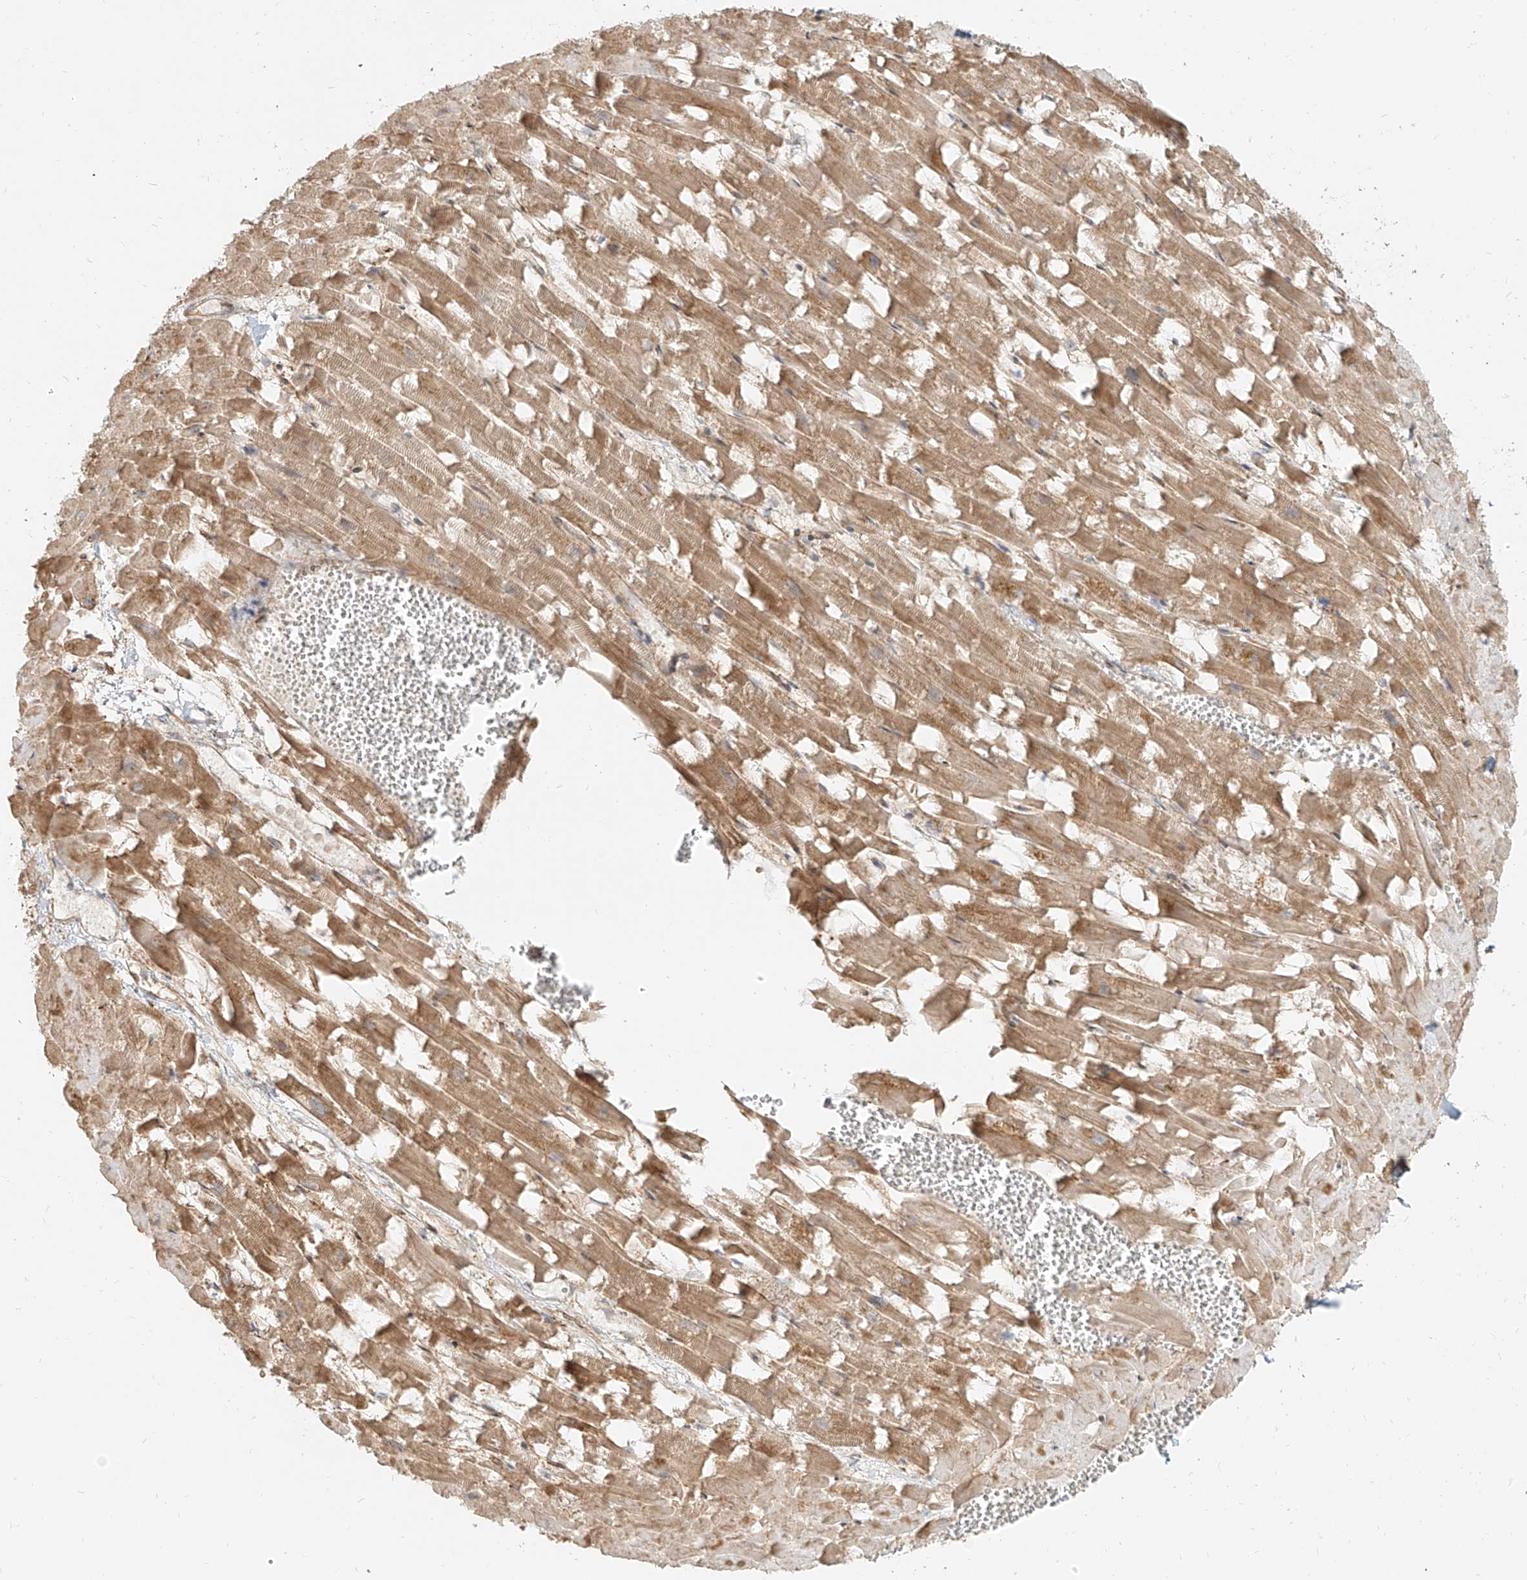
{"staining": {"intensity": "moderate", "quantity": ">75%", "location": "cytoplasmic/membranous"}, "tissue": "heart muscle", "cell_type": "Cardiomyocytes", "image_type": "normal", "snomed": [{"axis": "morphology", "description": "Normal tissue, NOS"}, {"axis": "topography", "description": "Heart"}], "caption": "Immunohistochemical staining of benign human heart muscle shows medium levels of moderate cytoplasmic/membranous expression in approximately >75% of cardiomyocytes.", "gene": "UBE2K", "patient": {"sex": "female", "age": 64}}